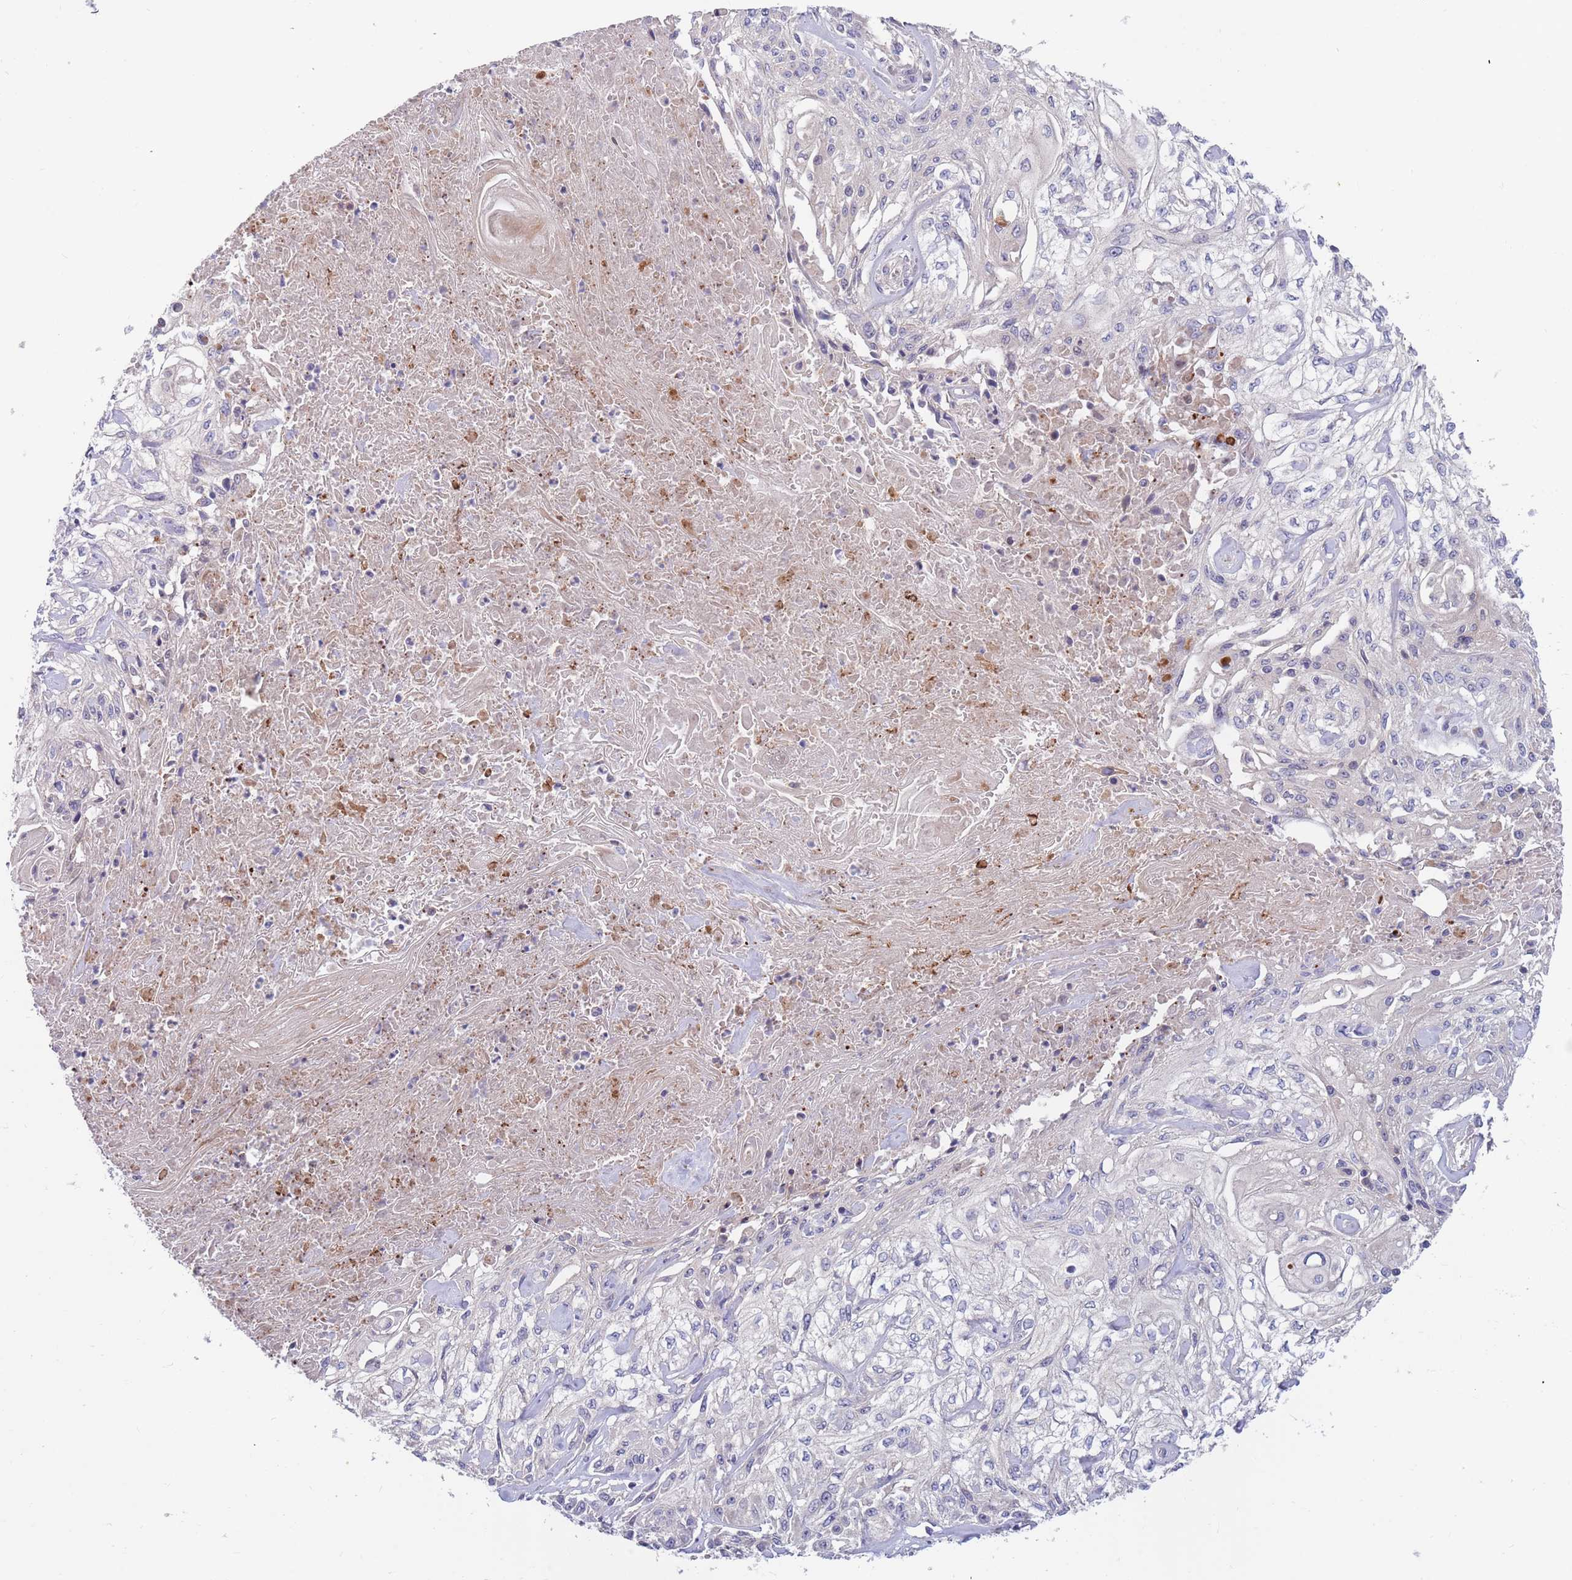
{"staining": {"intensity": "negative", "quantity": "none", "location": "none"}, "tissue": "skin cancer", "cell_type": "Tumor cells", "image_type": "cancer", "snomed": [{"axis": "morphology", "description": "Squamous cell carcinoma, NOS"}, {"axis": "morphology", "description": "Squamous cell carcinoma, metastatic, NOS"}, {"axis": "topography", "description": "Skin"}, {"axis": "topography", "description": "Lymph node"}], "caption": "This is a image of immunohistochemistry staining of metastatic squamous cell carcinoma (skin), which shows no positivity in tumor cells.", "gene": "BORCS5", "patient": {"sex": "male", "age": 75}}